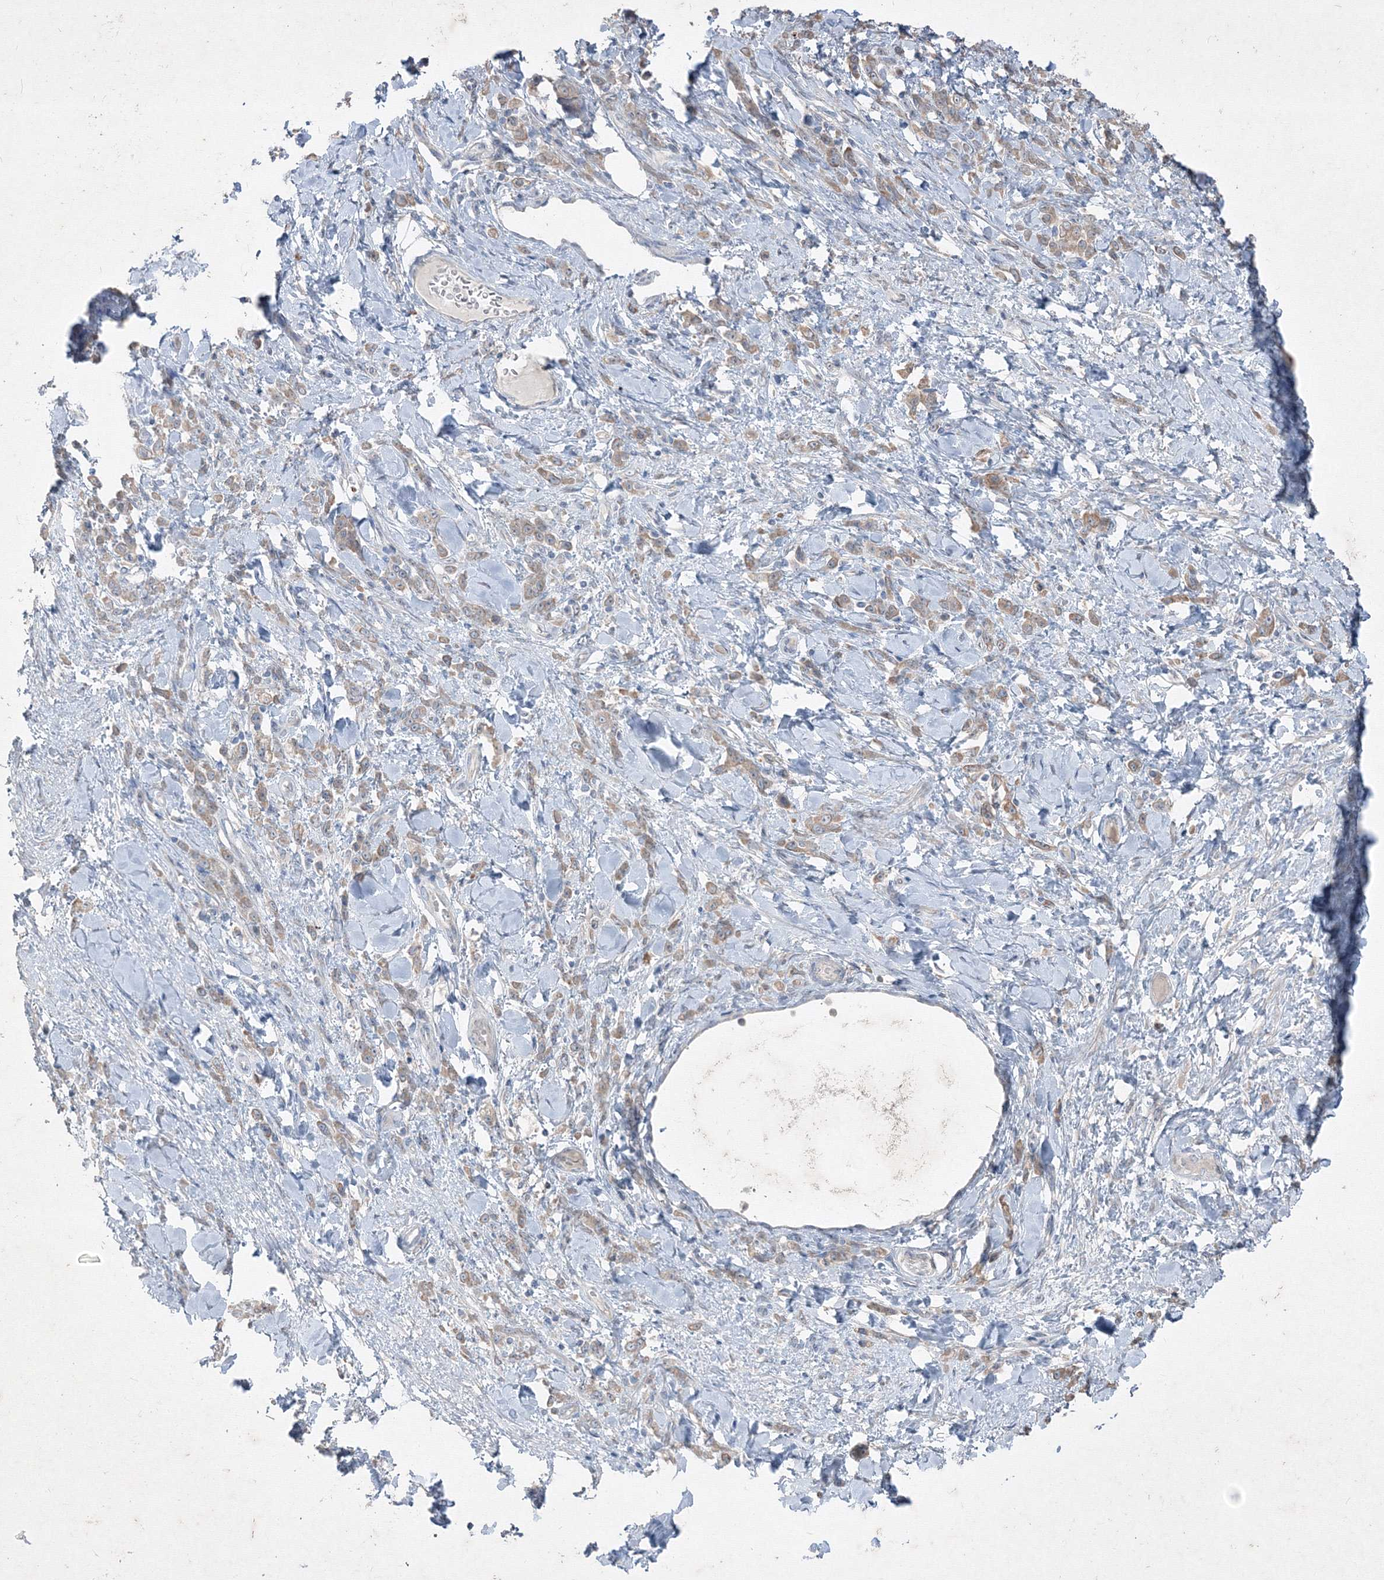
{"staining": {"intensity": "weak", "quantity": ">75%", "location": "cytoplasmic/membranous"}, "tissue": "stomach cancer", "cell_type": "Tumor cells", "image_type": "cancer", "snomed": [{"axis": "morphology", "description": "Normal tissue, NOS"}, {"axis": "morphology", "description": "Adenocarcinoma, NOS"}, {"axis": "topography", "description": "Stomach"}], "caption": "High-power microscopy captured an immunohistochemistry (IHC) photomicrograph of adenocarcinoma (stomach), revealing weak cytoplasmic/membranous positivity in about >75% of tumor cells.", "gene": "IFNAR1", "patient": {"sex": "male", "age": 82}}